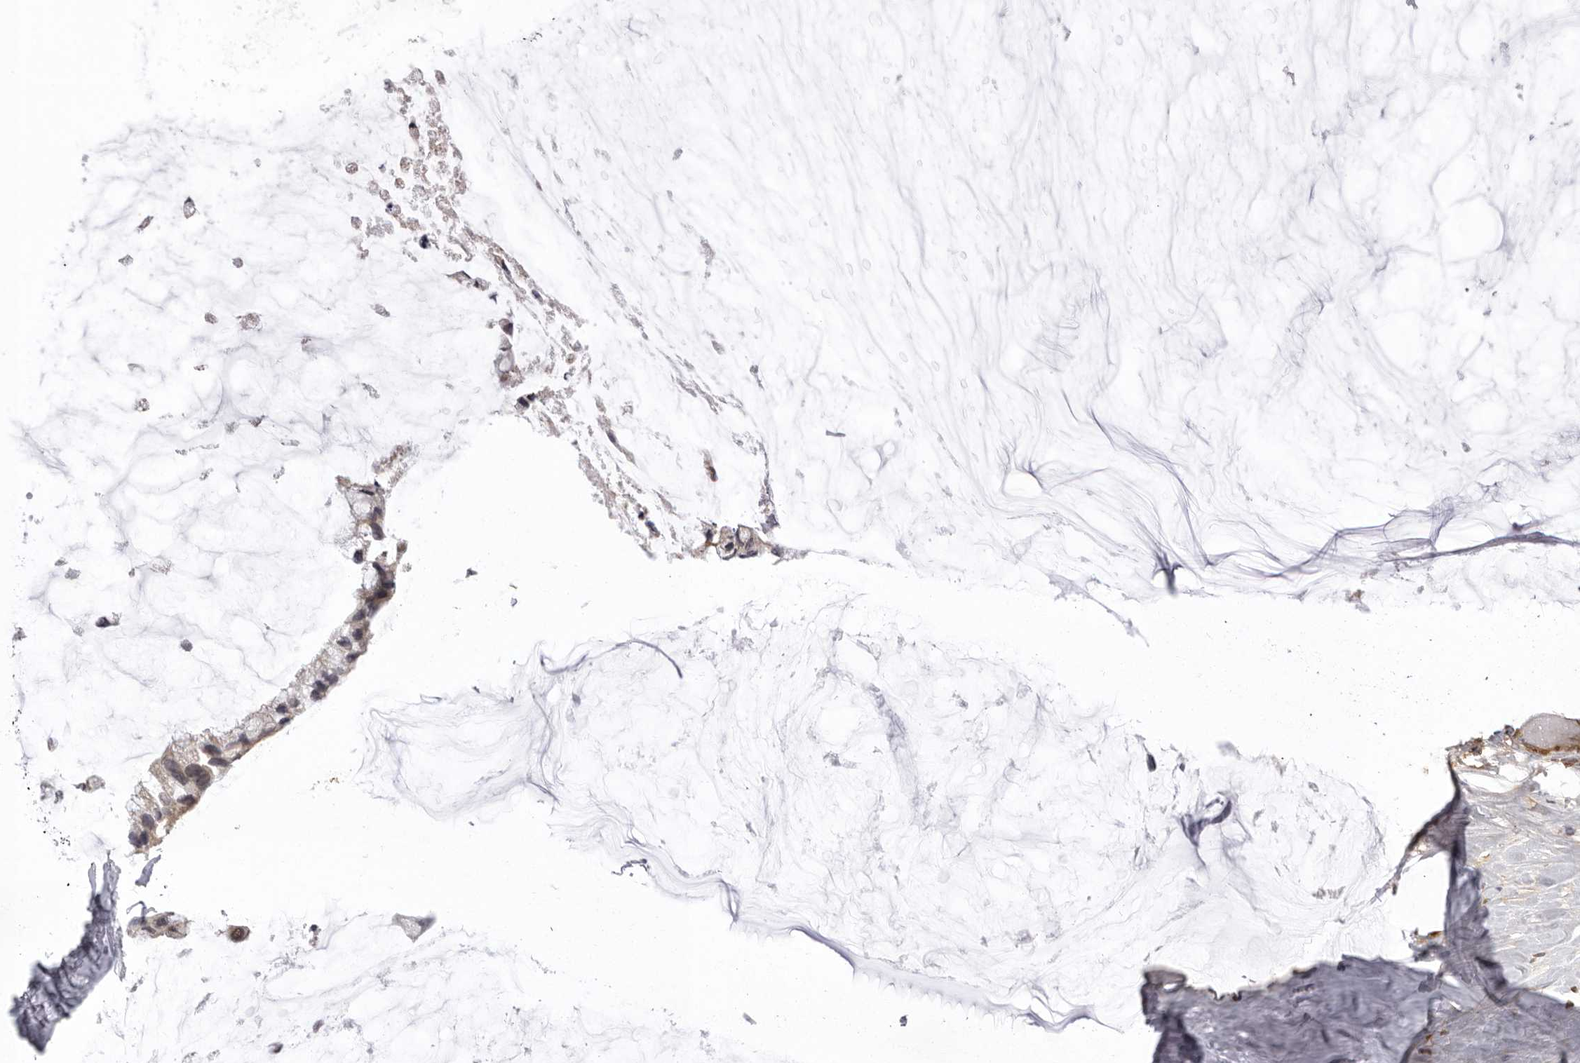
{"staining": {"intensity": "negative", "quantity": "none", "location": "none"}, "tissue": "ovarian cancer", "cell_type": "Tumor cells", "image_type": "cancer", "snomed": [{"axis": "morphology", "description": "Cystadenocarcinoma, mucinous, NOS"}, {"axis": "topography", "description": "Ovary"}], "caption": "This is a histopathology image of IHC staining of ovarian mucinous cystadenocarcinoma, which shows no staining in tumor cells. (DAB immunohistochemistry (IHC), high magnification).", "gene": "PLEKHF2", "patient": {"sex": "female", "age": 39}}